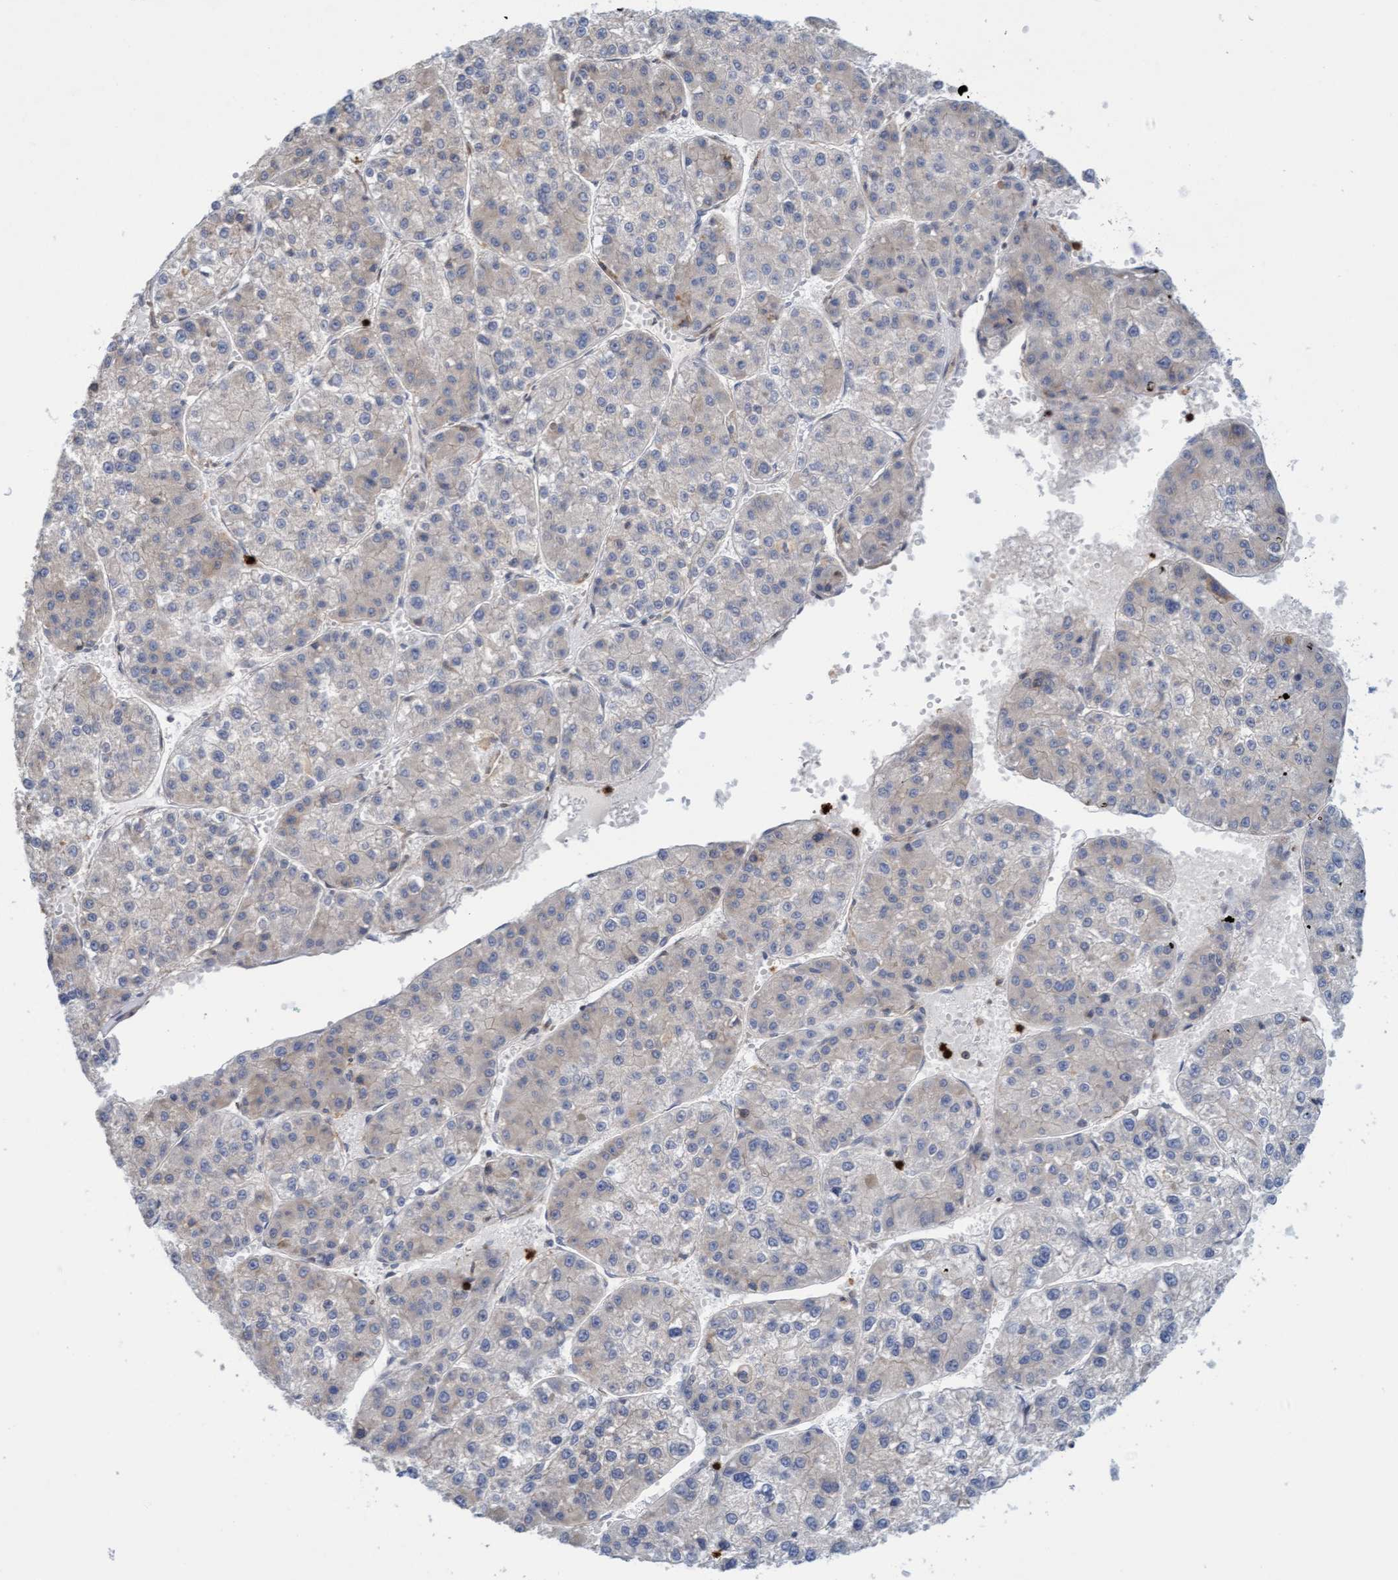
{"staining": {"intensity": "negative", "quantity": "none", "location": "none"}, "tissue": "liver cancer", "cell_type": "Tumor cells", "image_type": "cancer", "snomed": [{"axis": "morphology", "description": "Carcinoma, Hepatocellular, NOS"}, {"axis": "topography", "description": "Liver"}], "caption": "Immunohistochemistry histopathology image of neoplastic tissue: human hepatocellular carcinoma (liver) stained with DAB (3,3'-diaminobenzidine) demonstrates no significant protein expression in tumor cells. (DAB (3,3'-diaminobenzidine) immunohistochemistry visualized using brightfield microscopy, high magnification).", "gene": "MMP8", "patient": {"sex": "female", "age": 73}}